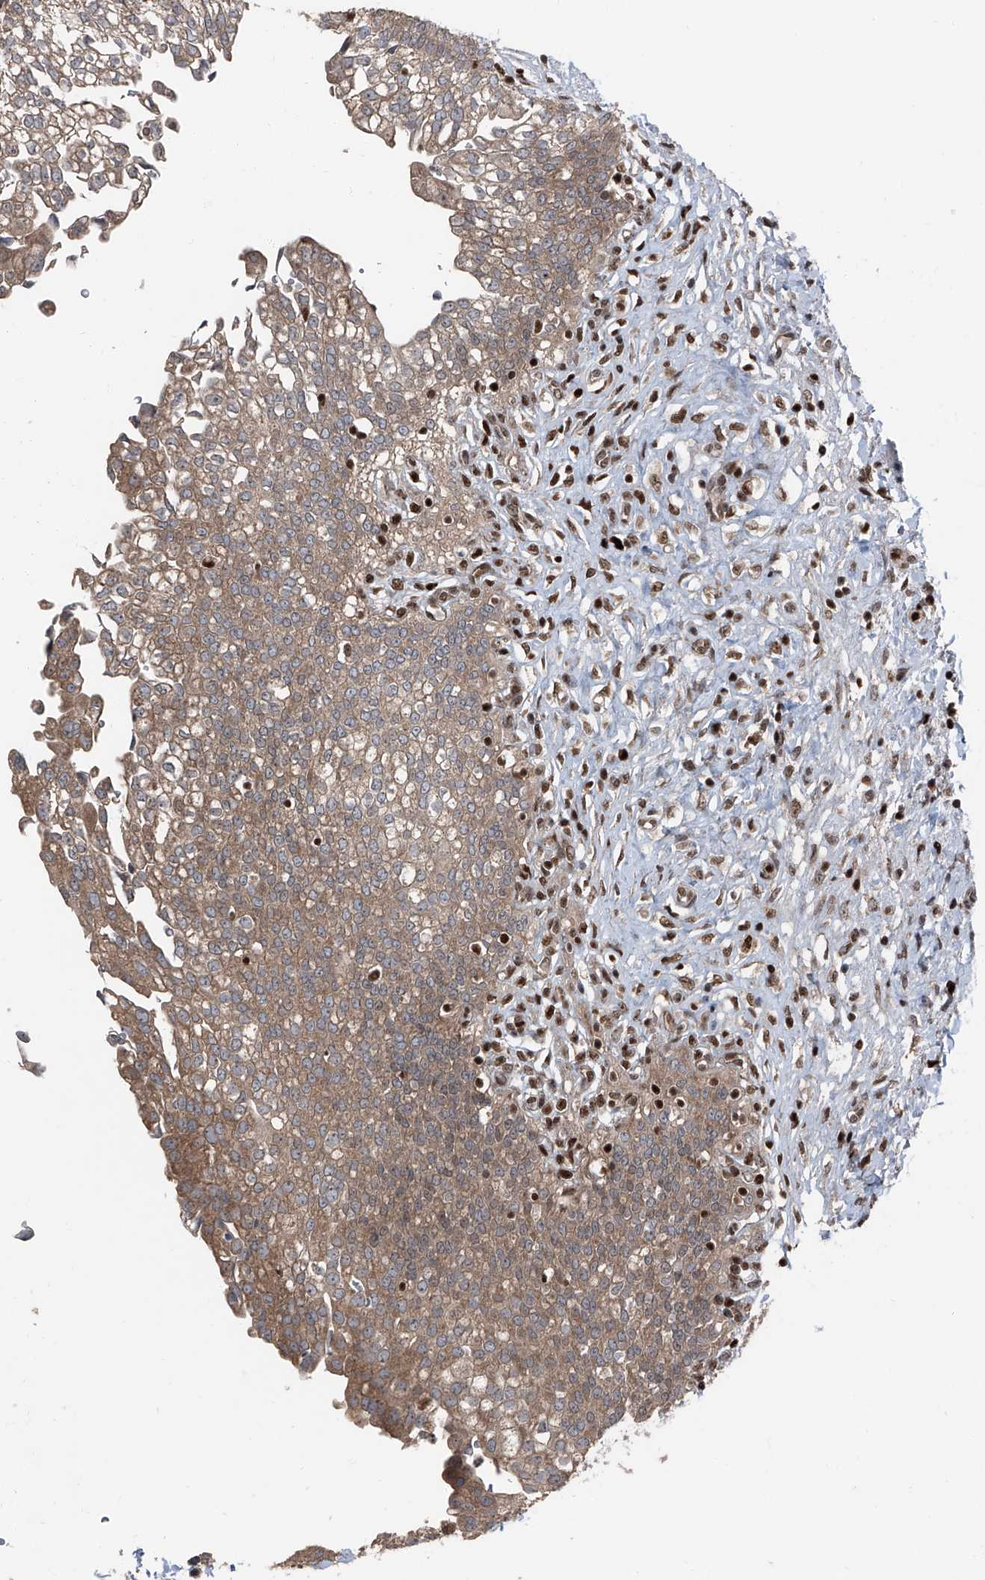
{"staining": {"intensity": "strong", "quantity": "25%-75%", "location": "cytoplasmic/membranous,nuclear"}, "tissue": "urinary bladder", "cell_type": "Urothelial cells", "image_type": "normal", "snomed": [{"axis": "morphology", "description": "Urothelial carcinoma, High grade"}, {"axis": "topography", "description": "Urinary bladder"}], "caption": "This micrograph exhibits immunohistochemistry (IHC) staining of normal urinary bladder, with high strong cytoplasmic/membranous,nuclear positivity in approximately 25%-75% of urothelial cells.", "gene": "FKBP5", "patient": {"sex": "male", "age": 46}}